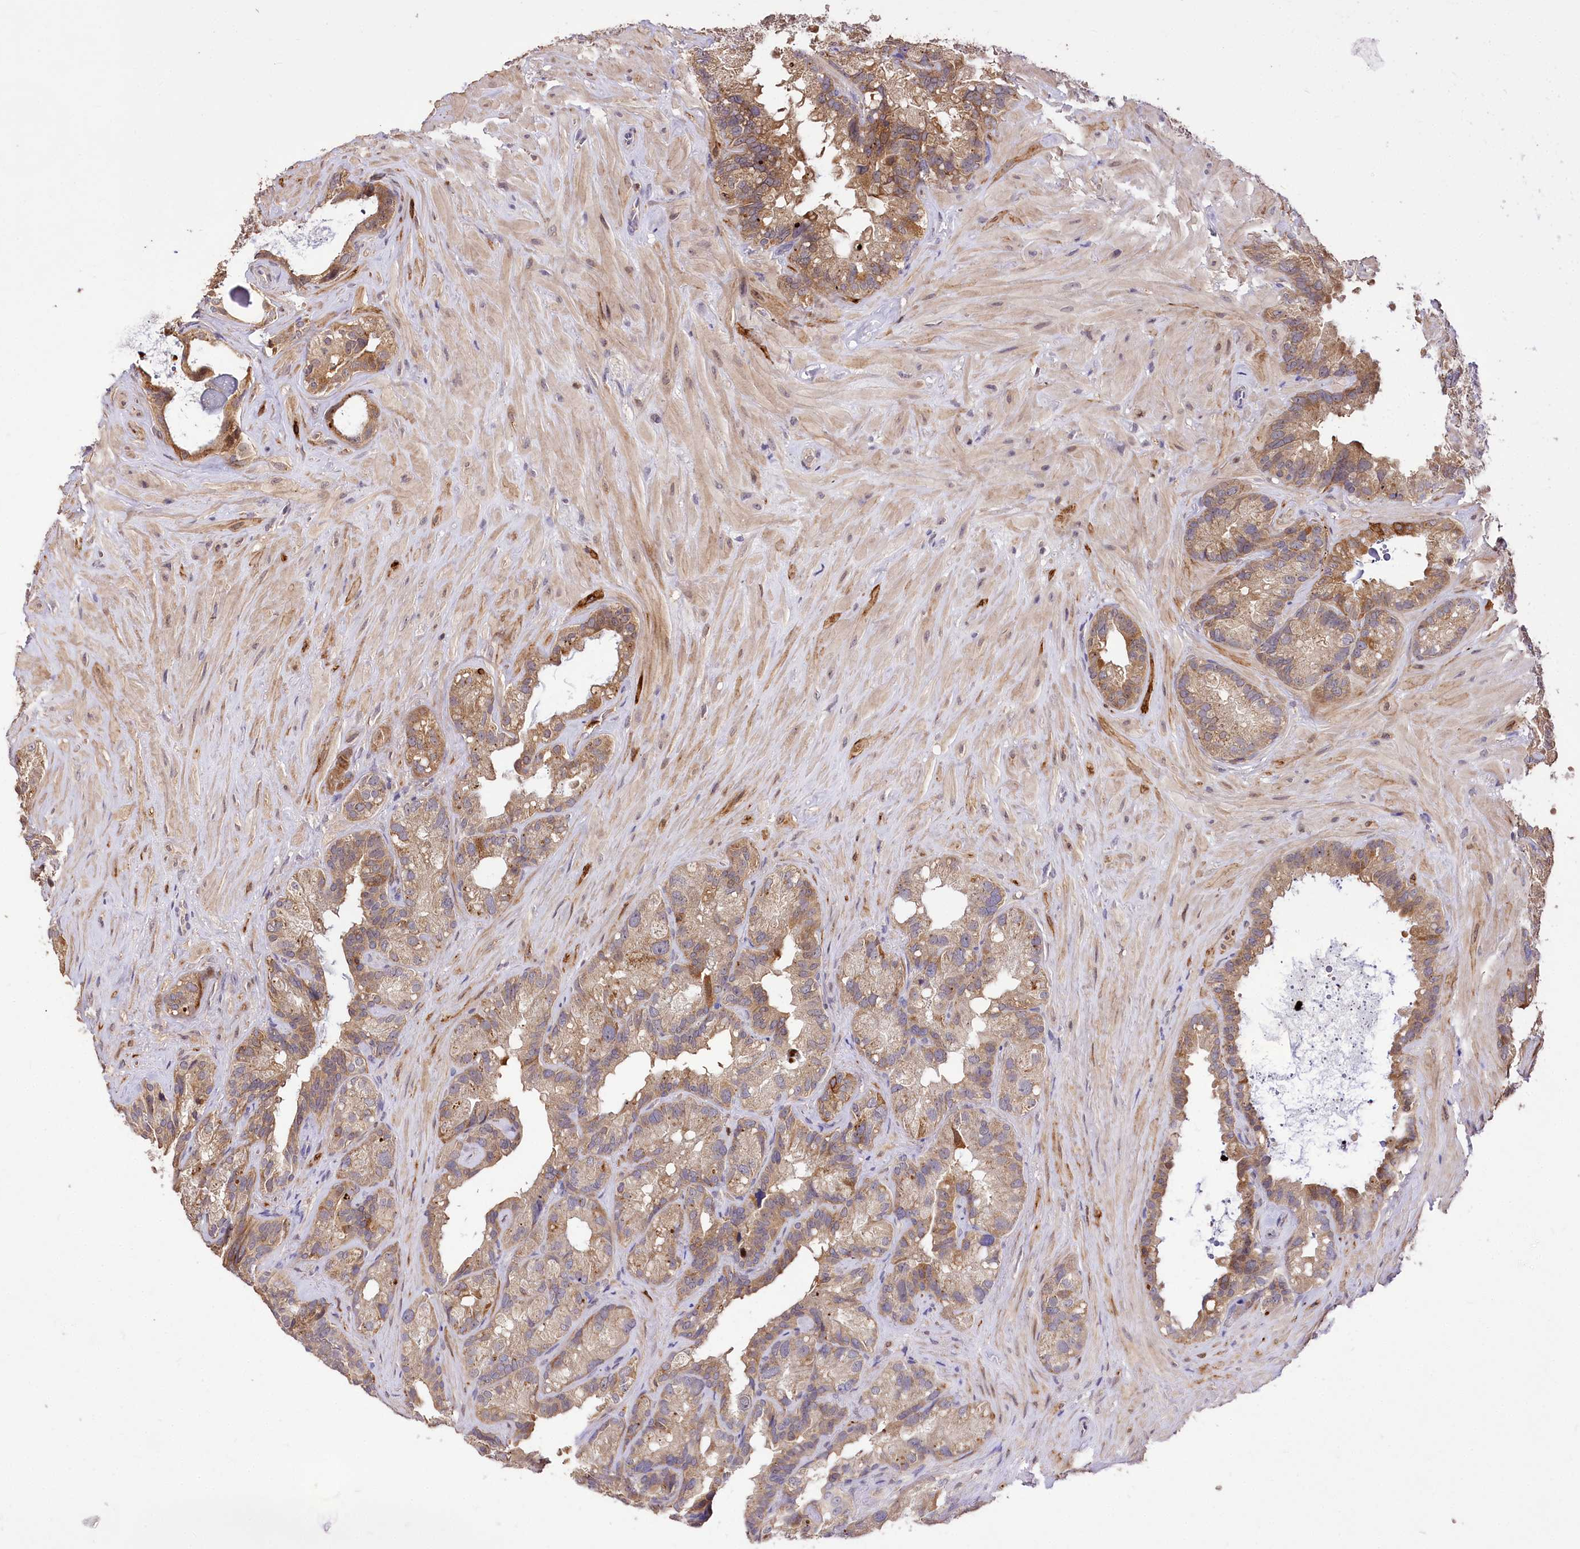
{"staining": {"intensity": "moderate", "quantity": "25%-75%", "location": "cytoplasmic/membranous"}, "tissue": "seminal vesicle", "cell_type": "Glandular cells", "image_type": "normal", "snomed": [{"axis": "morphology", "description": "Normal tissue, NOS"}, {"axis": "topography", "description": "Prostate"}, {"axis": "topography", "description": "Seminal veicle"}], "caption": "High-magnification brightfield microscopy of normal seminal vesicle stained with DAB (3,3'-diaminobenzidine) (brown) and counterstained with hematoxylin (blue). glandular cells exhibit moderate cytoplasmic/membranous positivity is seen in approximately25%-75% of cells.", "gene": "SERGEF", "patient": {"sex": "male", "age": 68}}